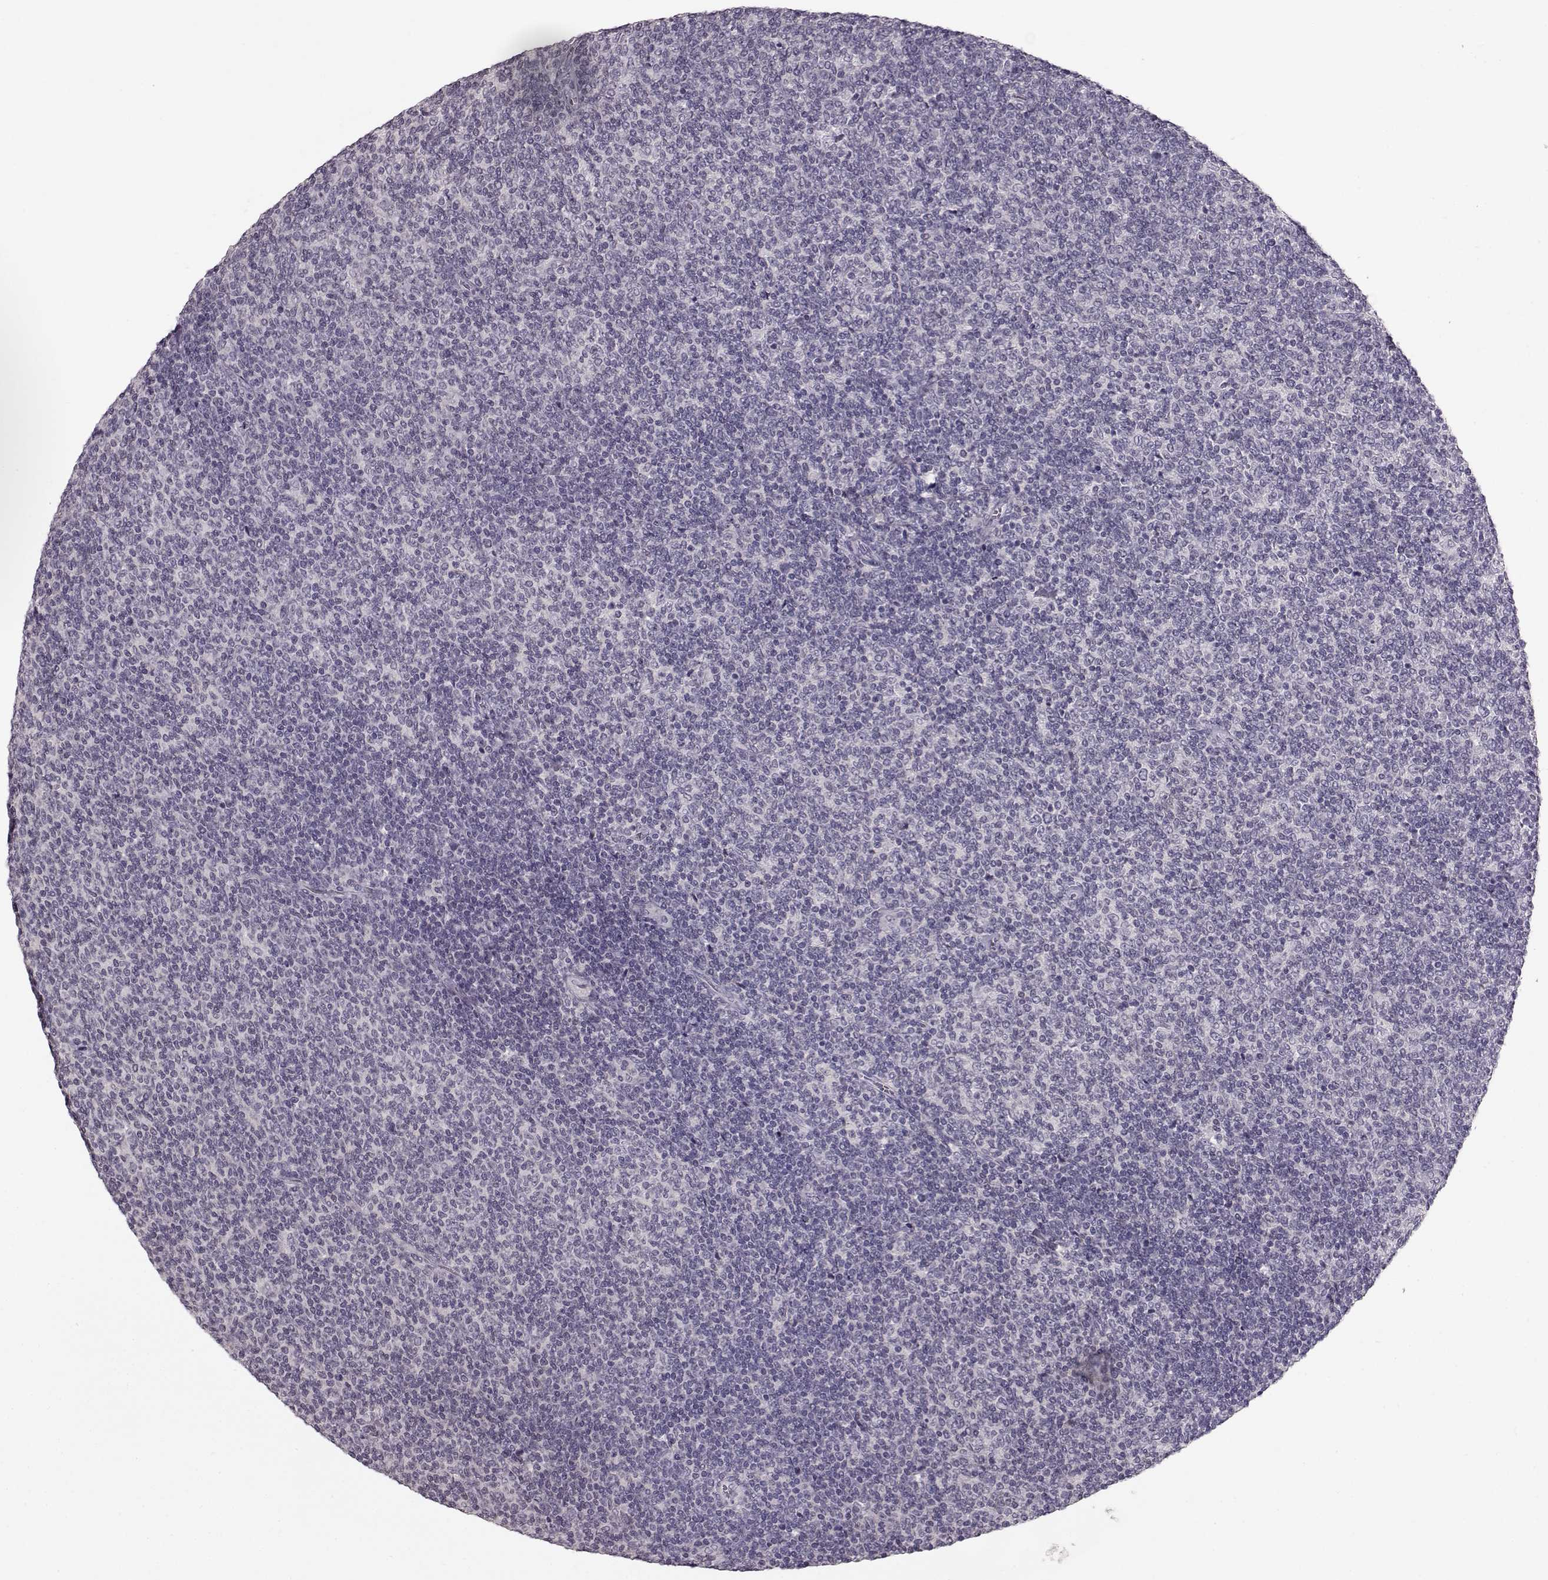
{"staining": {"intensity": "negative", "quantity": "none", "location": "none"}, "tissue": "lymphoma", "cell_type": "Tumor cells", "image_type": "cancer", "snomed": [{"axis": "morphology", "description": "Malignant lymphoma, non-Hodgkin's type, Low grade"}, {"axis": "topography", "description": "Lymph node"}], "caption": "Lymphoma was stained to show a protein in brown. There is no significant positivity in tumor cells.", "gene": "RP1L1", "patient": {"sex": "male", "age": 52}}